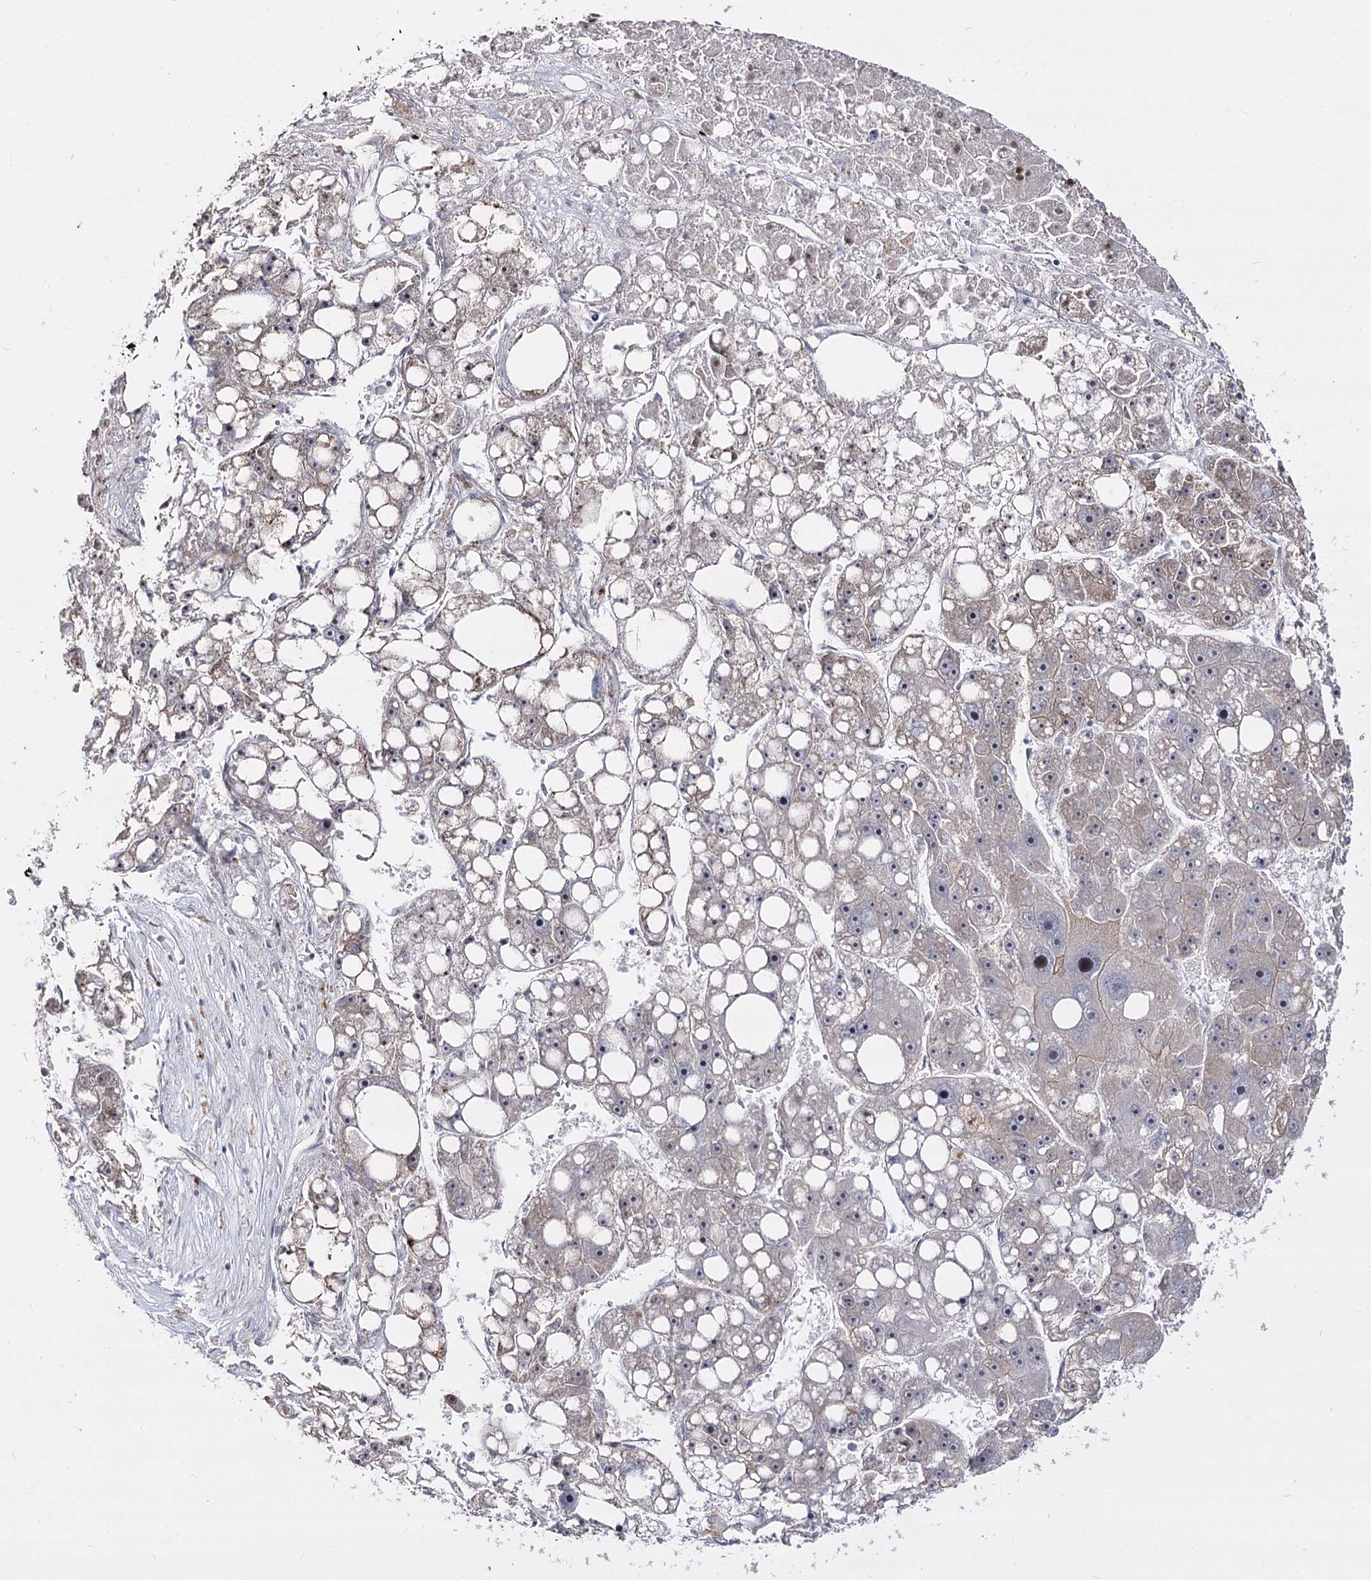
{"staining": {"intensity": "weak", "quantity": "<25%", "location": "cytoplasmic/membranous"}, "tissue": "liver cancer", "cell_type": "Tumor cells", "image_type": "cancer", "snomed": [{"axis": "morphology", "description": "Carcinoma, Hepatocellular, NOS"}, {"axis": "topography", "description": "Liver"}], "caption": "IHC histopathology image of neoplastic tissue: liver cancer stained with DAB (3,3'-diaminobenzidine) reveals no significant protein expression in tumor cells.", "gene": "STOX1", "patient": {"sex": "female", "age": 61}}